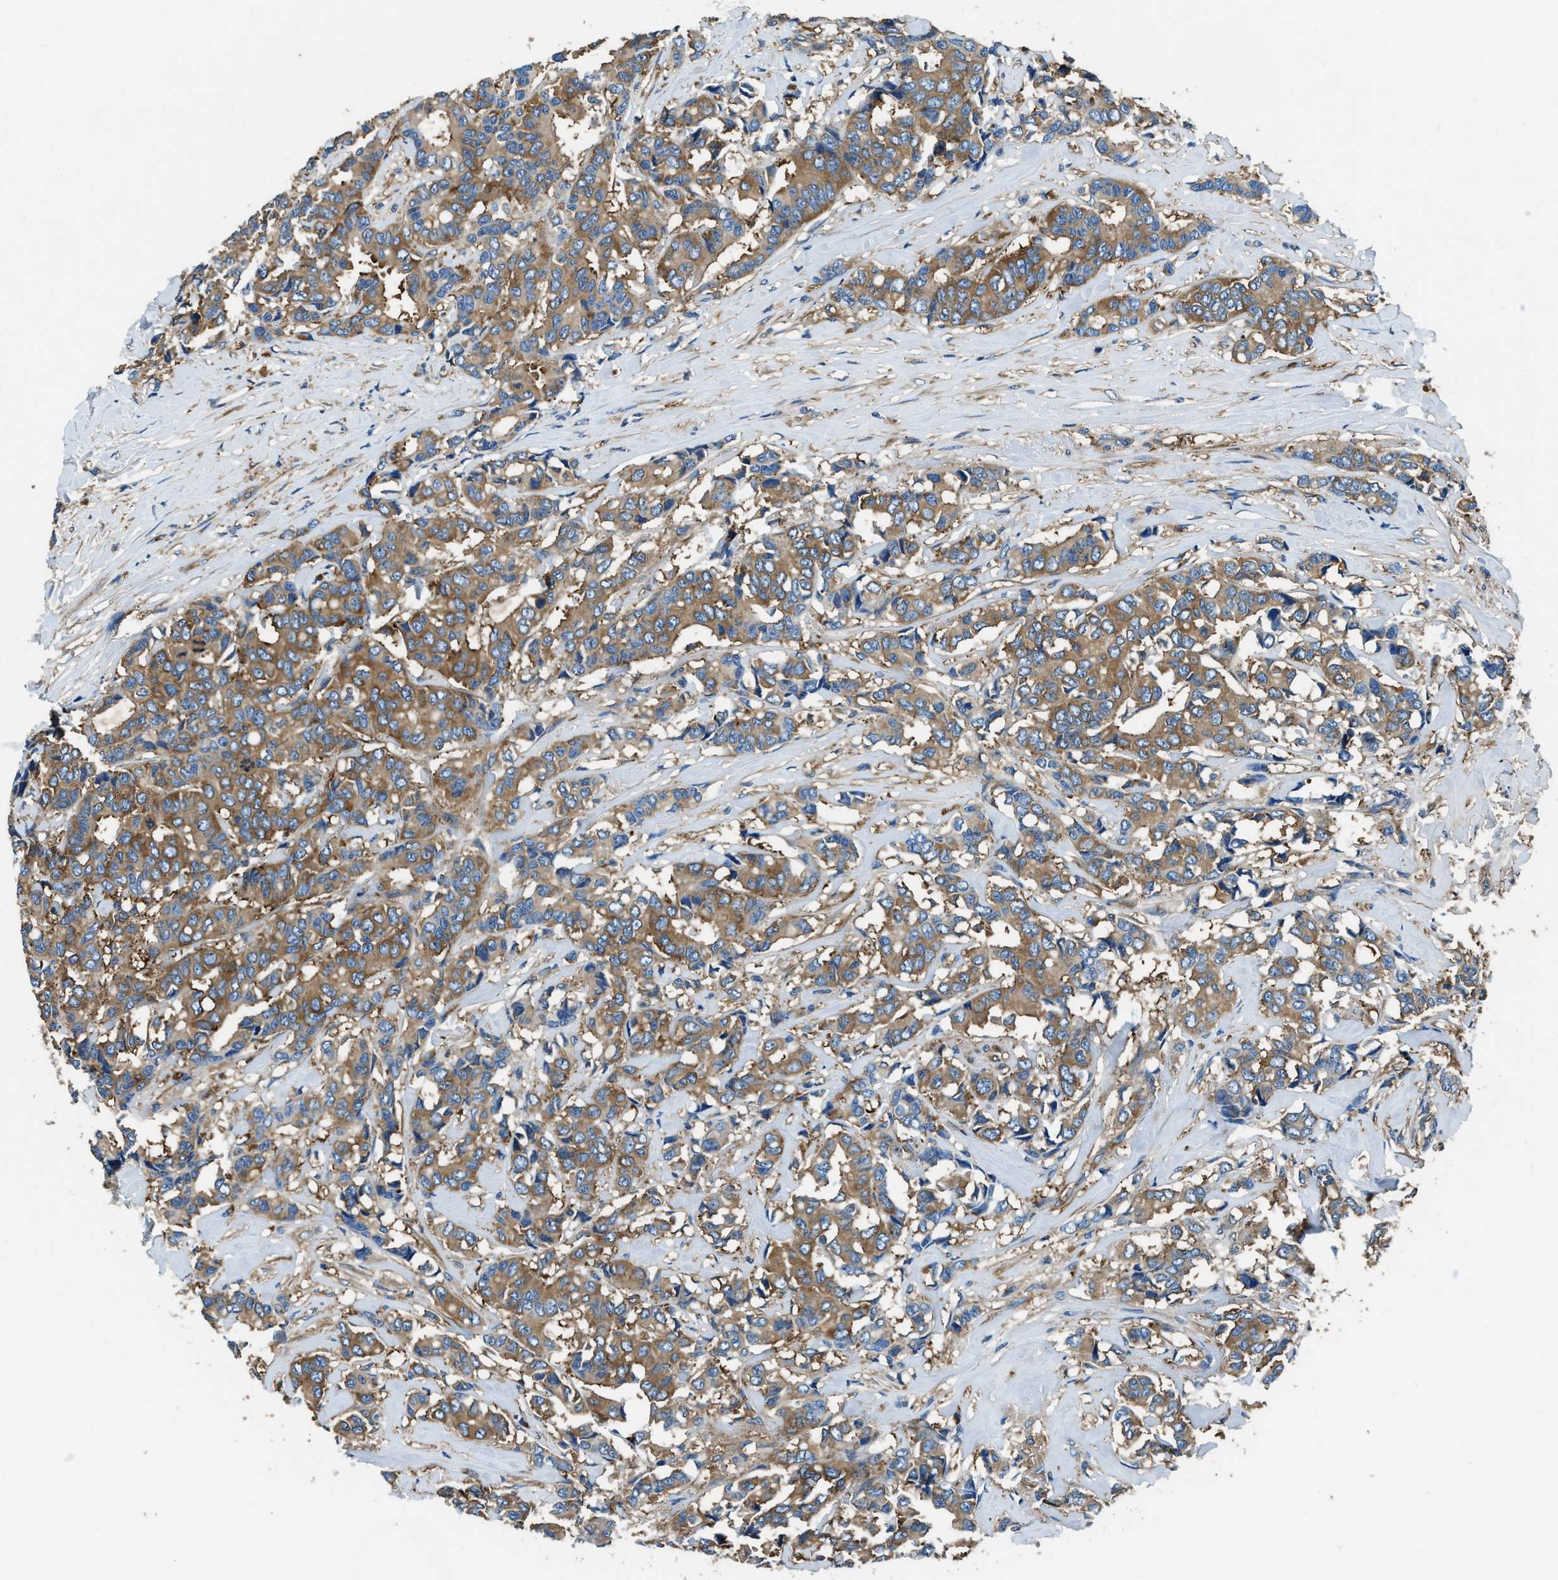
{"staining": {"intensity": "moderate", "quantity": ">75%", "location": "cytoplasmic/membranous"}, "tissue": "breast cancer", "cell_type": "Tumor cells", "image_type": "cancer", "snomed": [{"axis": "morphology", "description": "Duct carcinoma"}, {"axis": "topography", "description": "Breast"}], "caption": "A histopathology image of human intraductal carcinoma (breast) stained for a protein demonstrates moderate cytoplasmic/membranous brown staining in tumor cells. (Stains: DAB (3,3'-diaminobenzidine) in brown, nuclei in blue, Microscopy: brightfield microscopy at high magnification).", "gene": "EEA1", "patient": {"sex": "female", "age": 87}}